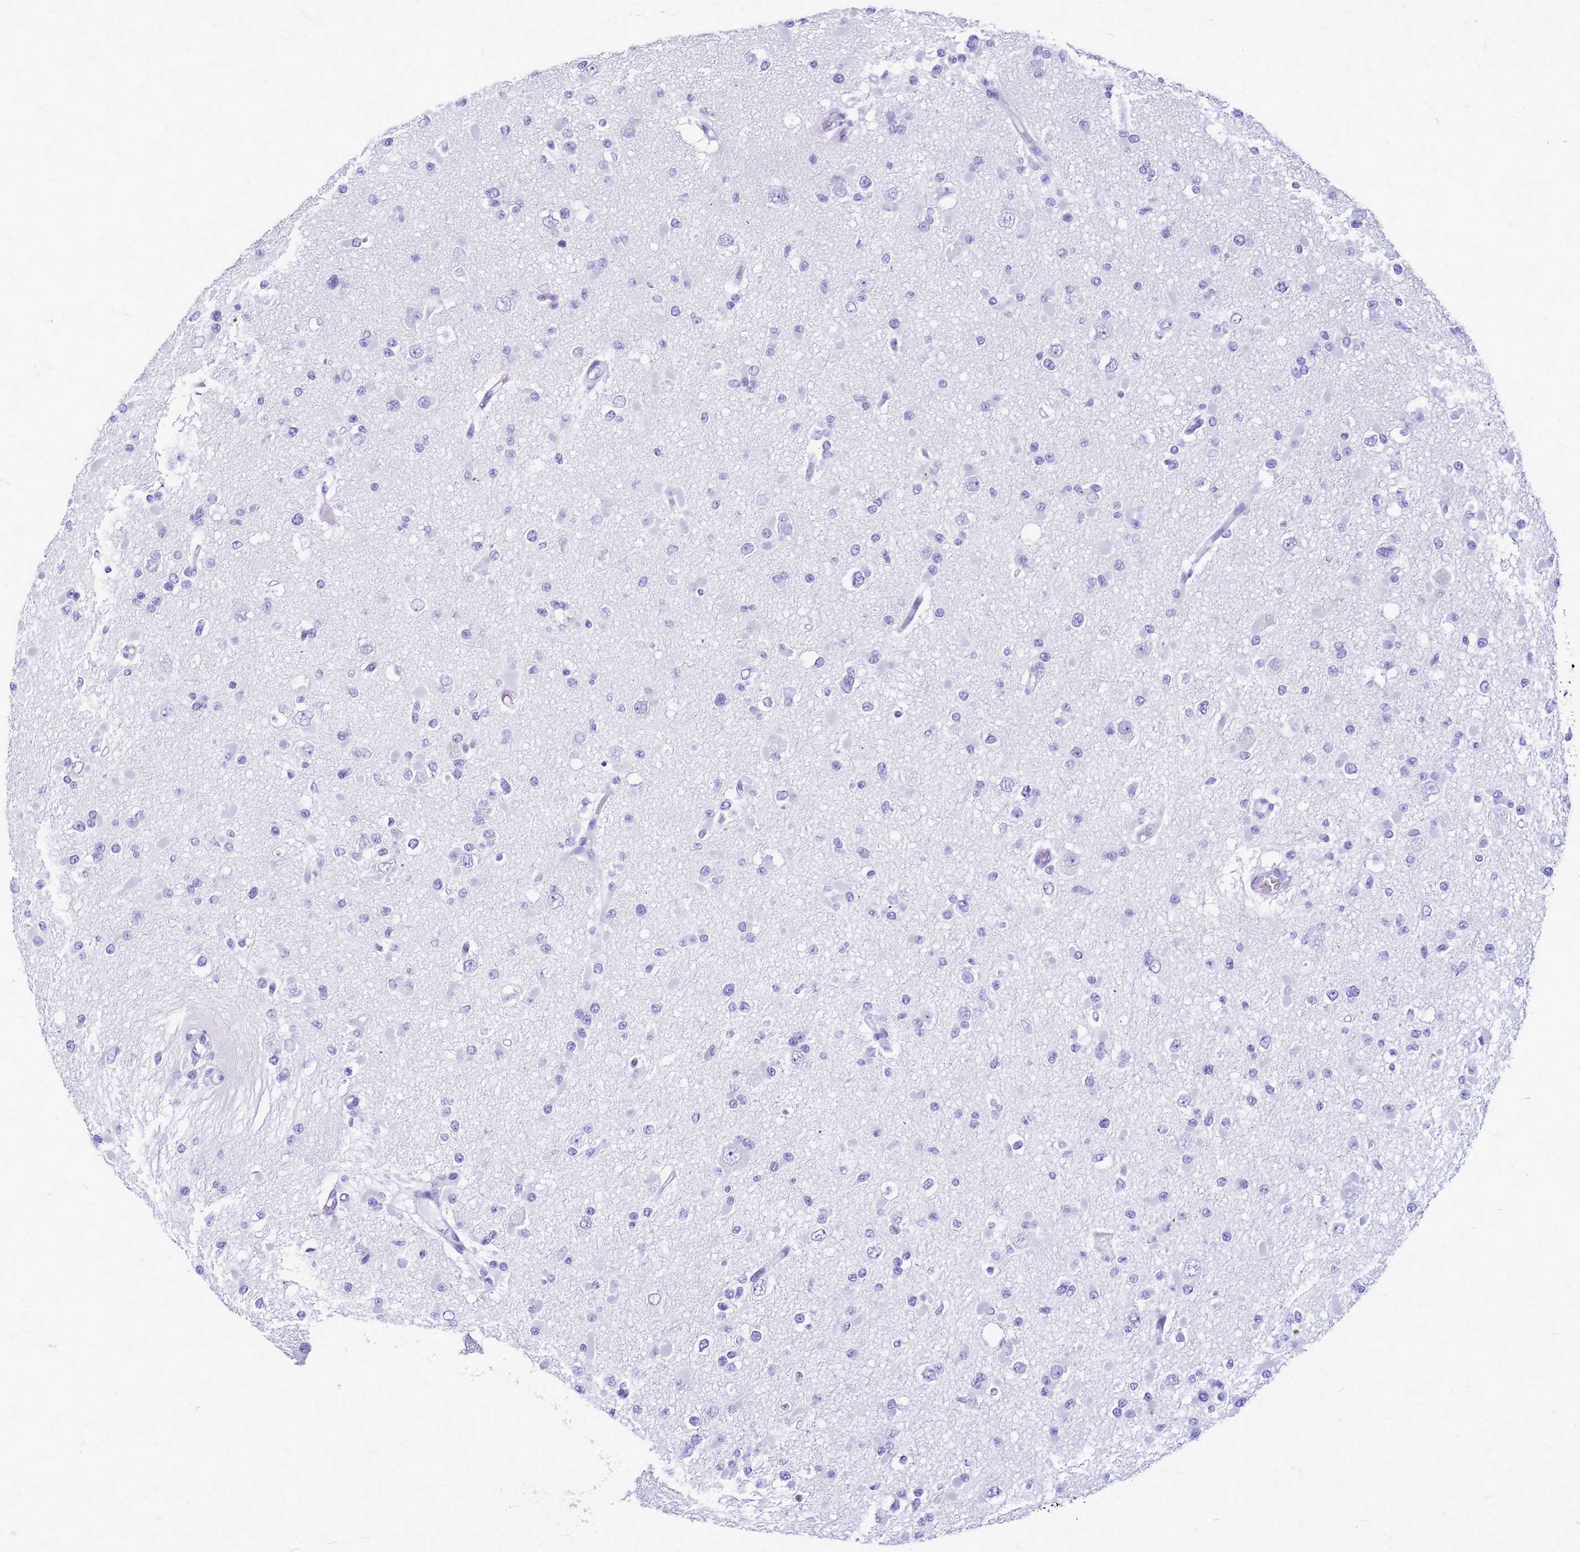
{"staining": {"intensity": "negative", "quantity": "none", "location": "none"}, "tissue": "glioma", "cell_type": "Tumor cells", "image_type": "cancer", "snomed": [{"axis": "morphology", "description": "Glioma, malignant, Low grade"}, {"axis": "topography", "description": "Brain"}], "caption": "The photomicrograph shows no staining of tumor cells in malignant glioma (low-grade).", "gene": "CFAP100", "patient": {"sex": "female", "age": 22}}